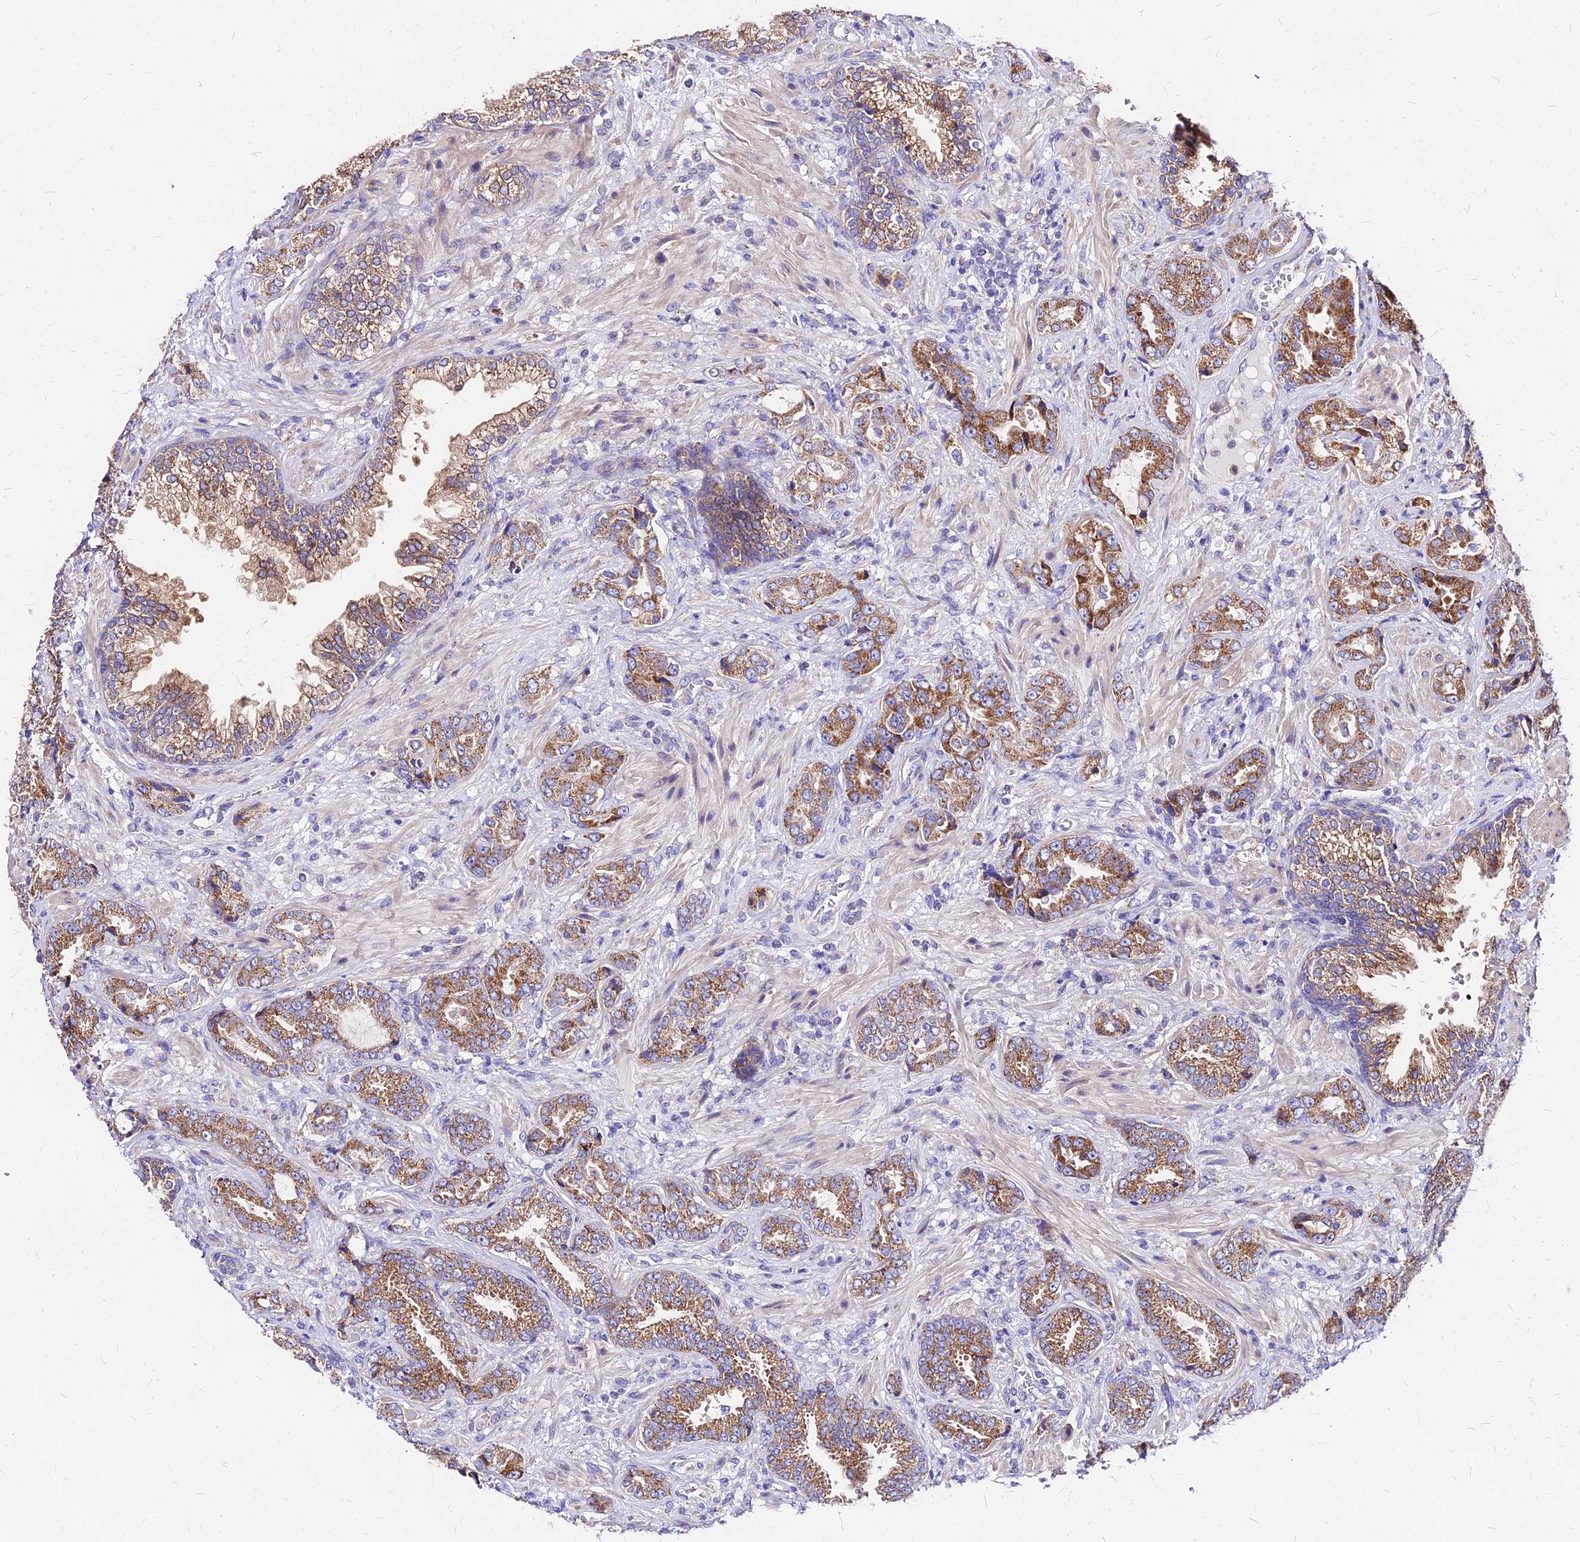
{"staining": {"intensity": "moderate", "quantity": ">75%", "location": "cytoplasmic/membranous"}, "tissue": "prostate cancer", "cell_type": "Tumor cells", "image_type": "cancer", "snomed": [{"axis": "morphology", "description": "Adenocarcinoma, High grade"}, {"axis": "topography", "description": "Prostate"}], "caption": "An image of high-grade adenocarcinoma (prostate) stained for a protein shows moderate cytoplasmic/membranous brown staining in tumor cells.", "gene": "MRPL3", "patient": {"sex": "male", "age": 71}}